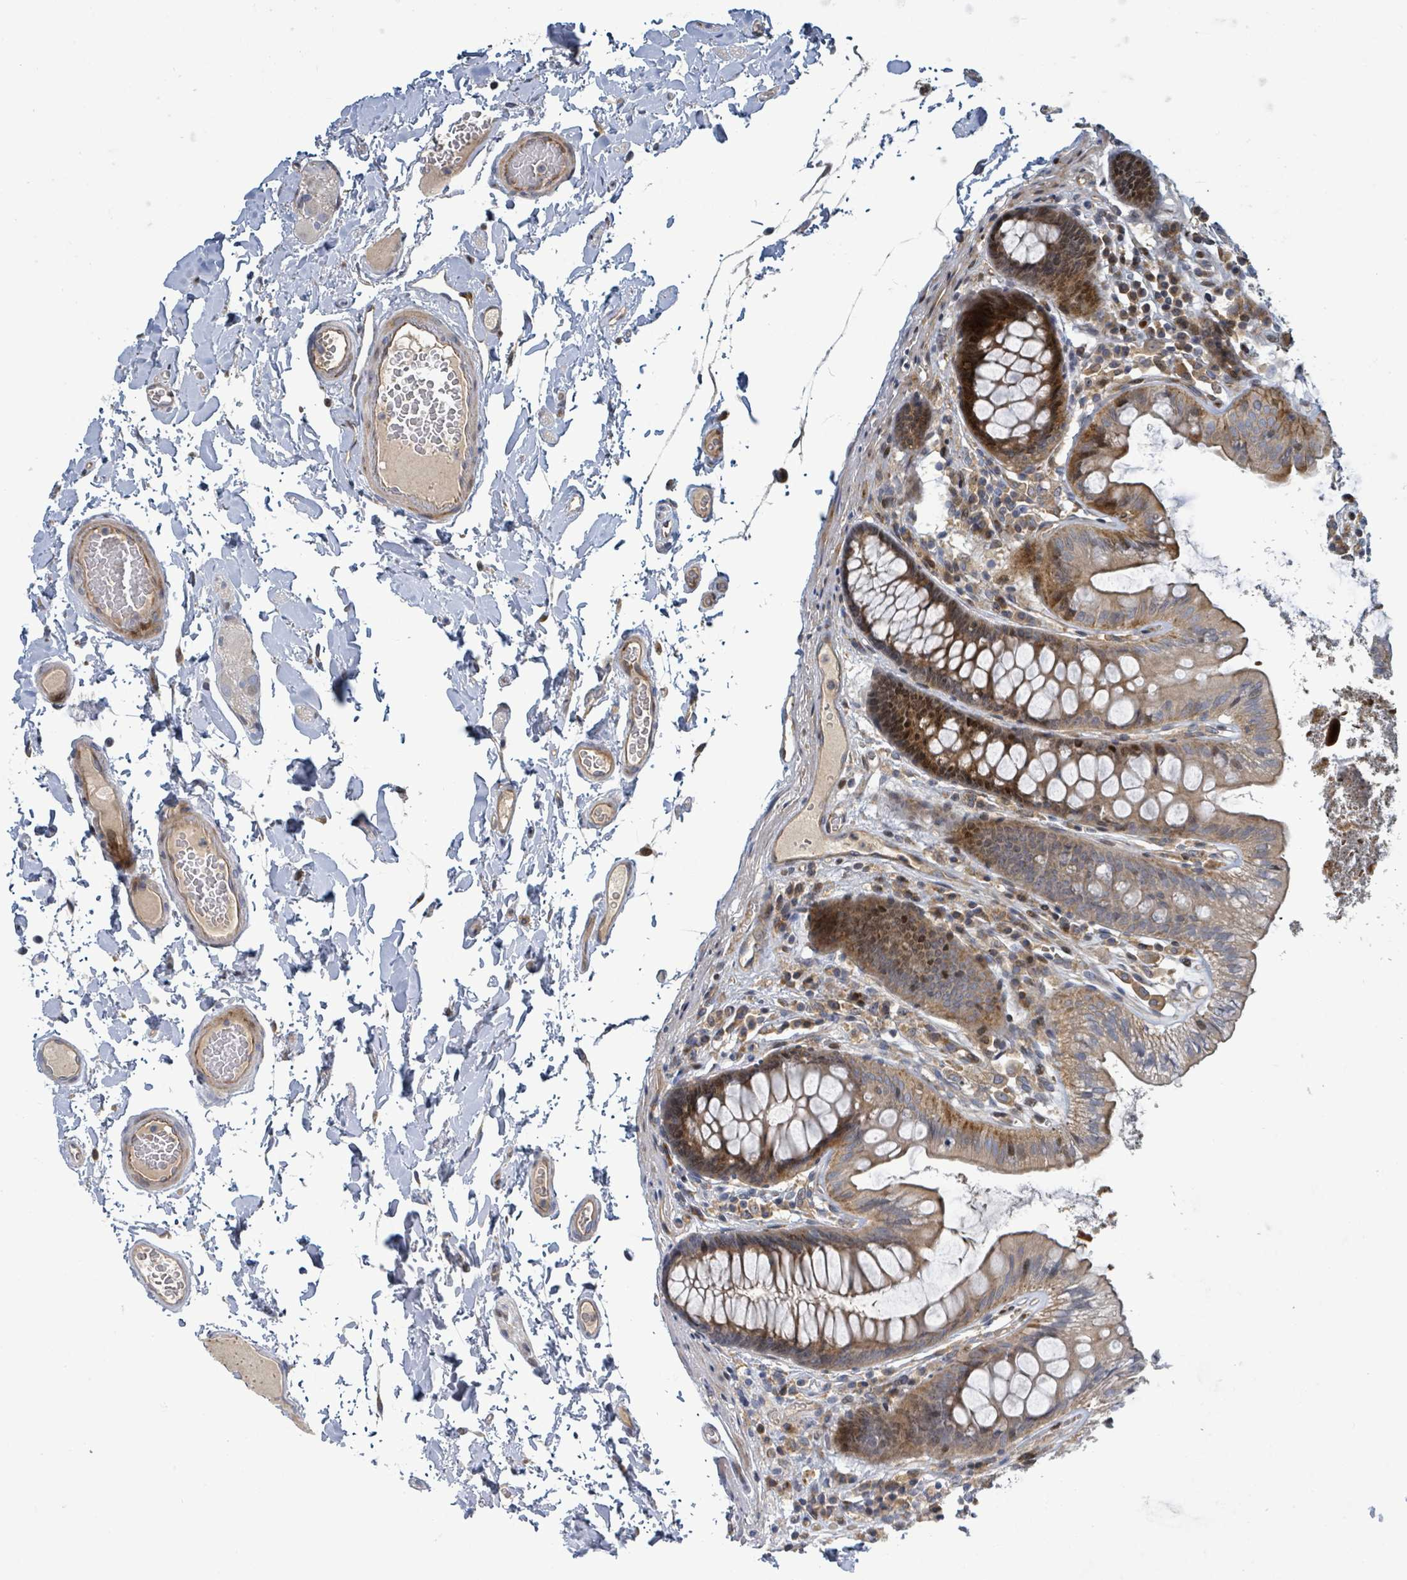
{"staining": {"intensity": "moderate", "quantity": ">75%", "location": "cytoplasmic/membranous"}, "tissue": "colon", "cell_type": "Endothelial cells", "image_type": "normal", "snomed": [{"axis": "morphology", "description": "Normal tissue, NOS"}, {"axis": "topography", "description": "Colon"}], "caption": "A photomicrograph of human colon stained for a protein shows moderate cytoplasmic/membranous brown staining in endothelial cells. Ihc stains the protein of interest in brown and the nuclei are stained blue.", "gene": "CFAP210", "patient": {"sex": "male", "age": 84}}